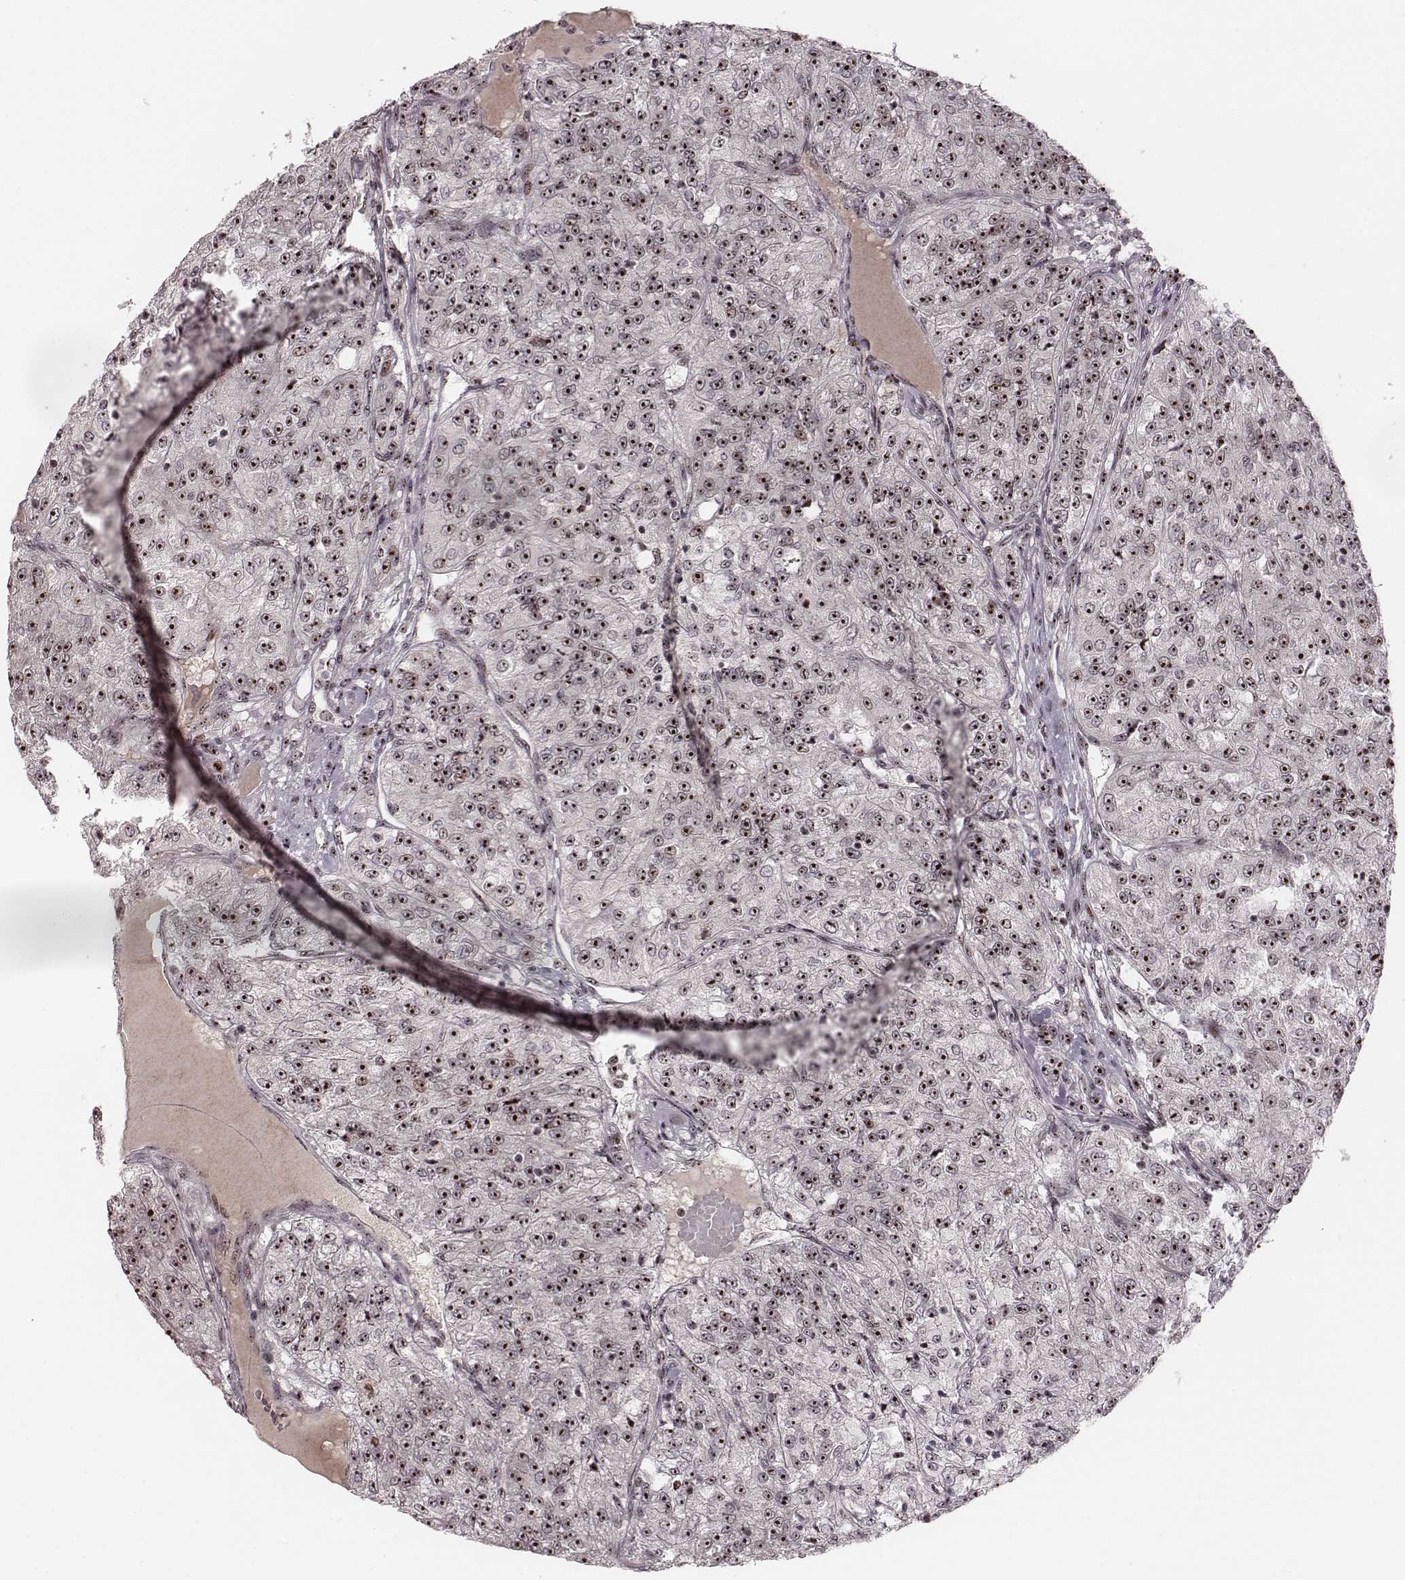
{"staining": {"intensity": "moderate", "quantity": ">75%", "location": "nuclear"}, "tissue": "renal cancer", "cell_type": "Tumor cells", "image_type": "cancer", "snomed": [{"axis": "morphology", "description": "Adenocarcinoma, NOS"}, {"axis": "topography", "description": "Kidney"}], "caption": "Immunohistochemistry (IHC) image of neoplastic tissue: renal cancer (adenocarcinoma) stained using immunohistochemistry (IHC) reveals medium levels of moderate protein expression localized specifically in the nuclear of tumor cells, appearing as a nuclear brown color.", "gene": "NOP56", "patient": {"sex": "female", "age": 63}}